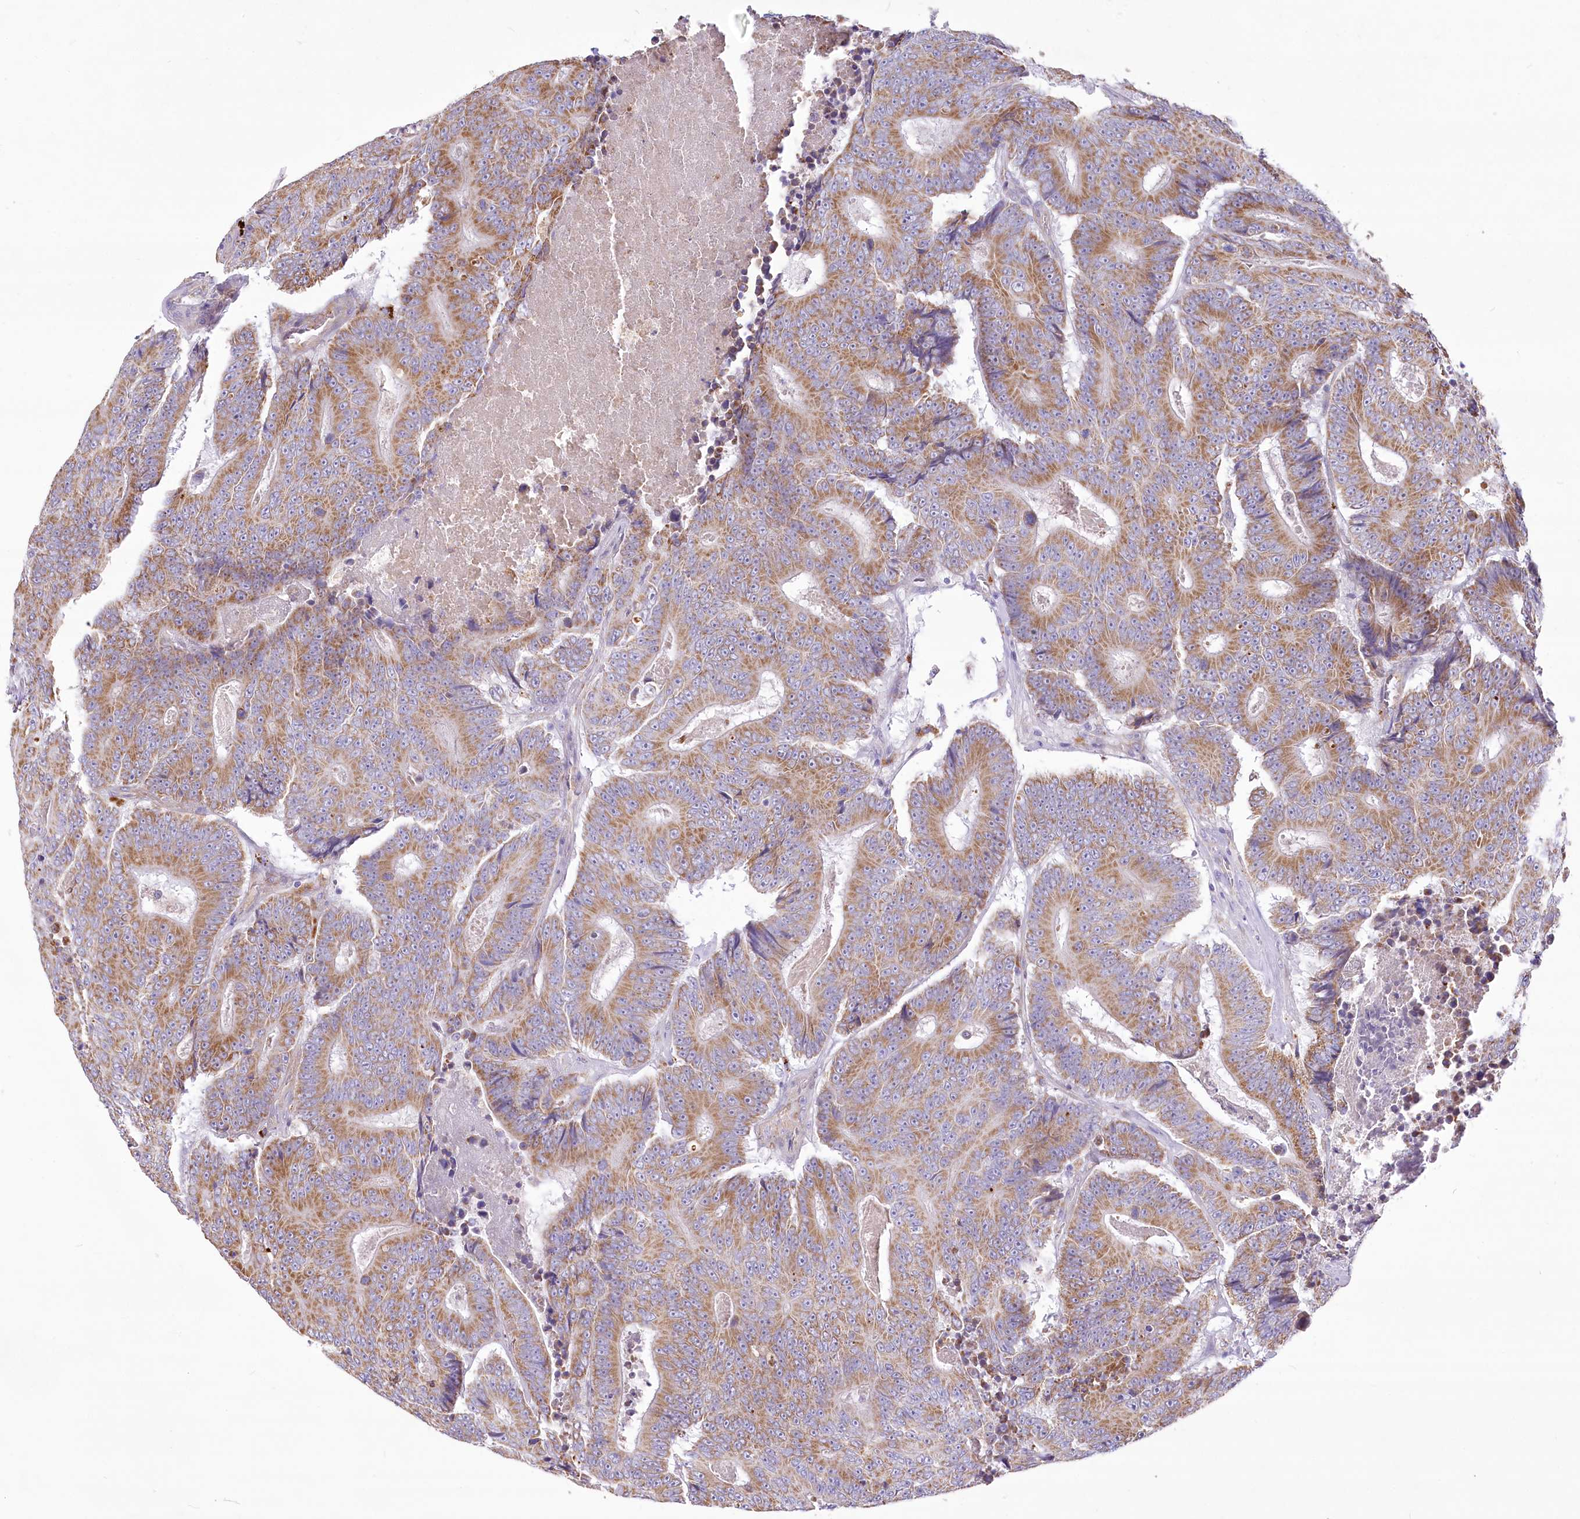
{"staining": {"intensity": "moderate", "quantity": ">75%", "location": "cytoplasmic/membranous"}, "tissue": "colorectal cancer", "cell_type": "Tumor cells", "image_type": "cancer", "snomed": [{"axis": "morphology", "description": "Adenocarcinoma, NOS"}, {"axis": "topography", "description": "Colon"}], "caption": "Human colorectal cancer stained with a protein marker exhibits moderate staining in tumor cells.", "gene": "ANGPTL3", "patient": {"sex": "male", "age": 83}}